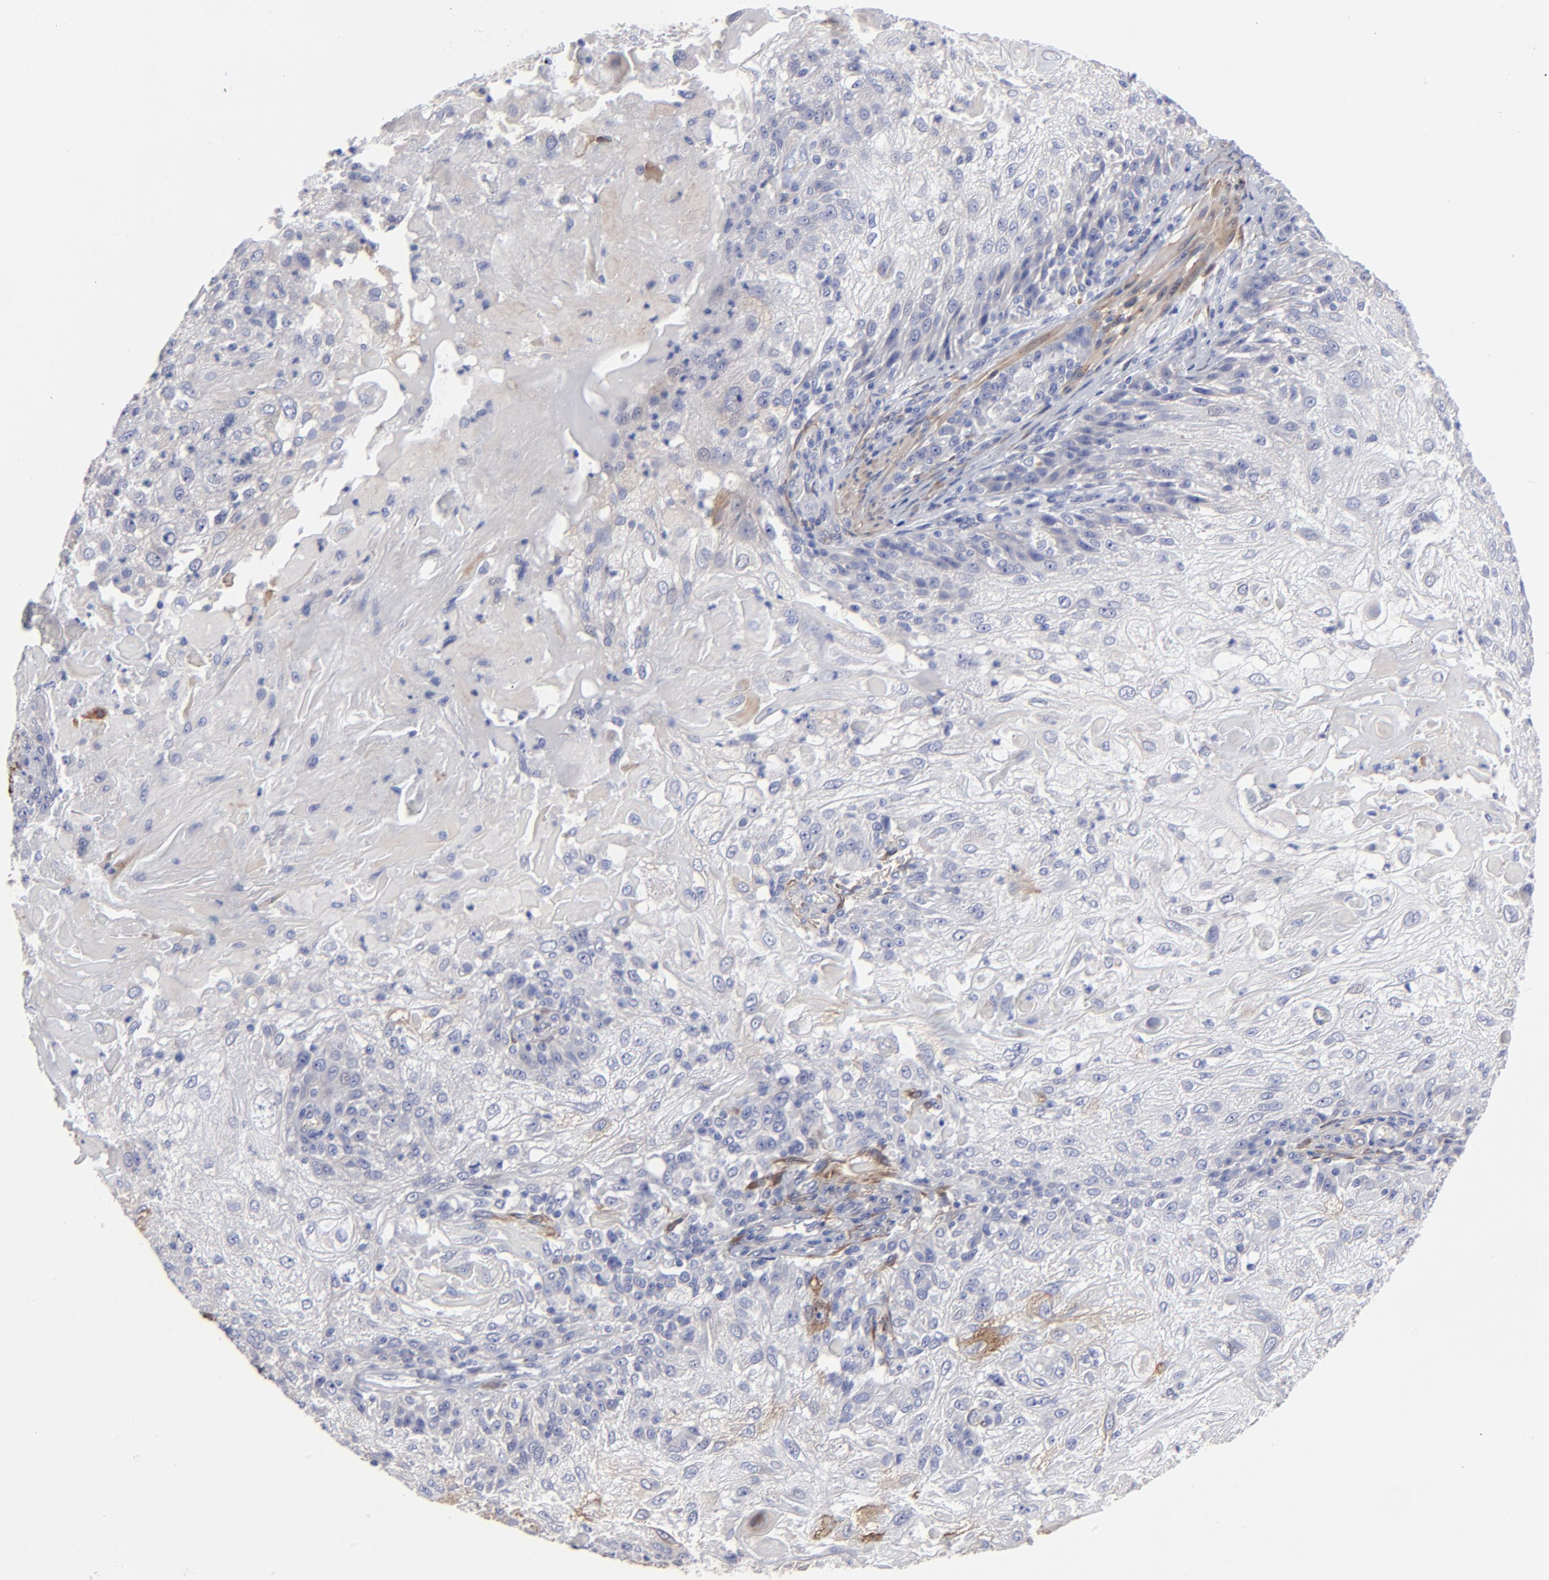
{"staining": {"intensity": "negative", "quantity": "none", "location": "none"}, "tissue": "skin cancer", "cell_type": "Tumor cells", "image_type": "cancer", "snomed": [{"axis": "morphology", "description": "Normal tissue, NOS"}, {"axis": "morphology", "description": "Squamous cell carcinoma, NOS"}, {"axis": "topography", "description": "Skin"}], "caption": "This is an immunohistochemistry (IHC) photomicrograph of squamous cell carcinoma (skin). There is no positivity in tumor cells.", "gene": "CILP", "patient": {"sex": "female", "age": 83}}